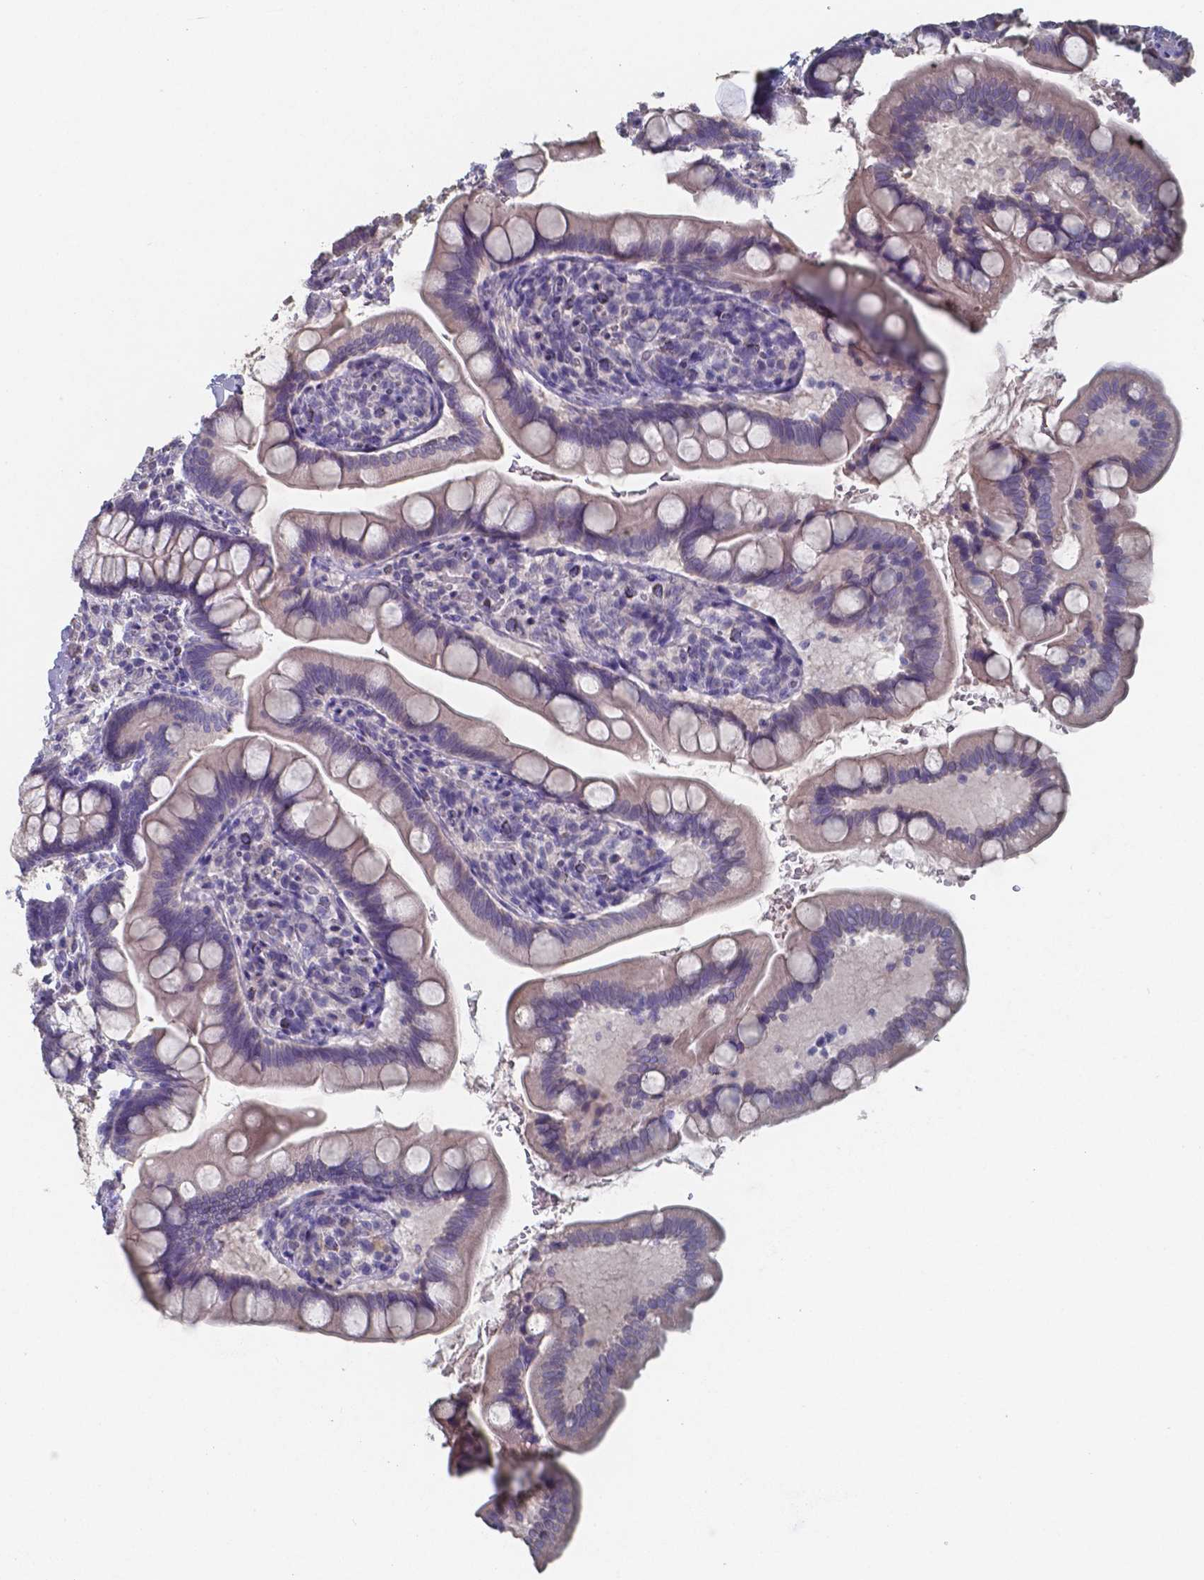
{"staining": {"intensity": "weak", "quantity": "<25%", "location": "cytoplasmic/membranous"}, "tissue": "small intestine", "cell_type": "Glandular cells", "image_type": "normal", "snomed": [{"axis": "morphology", "description": "Normal tissue, NOS"}, {"axis": "topography", "description": "Small intestine"}], "caption": "Immunohistochemistry of normal small intestine displays no positivity in glandular cells. (DAB (3,3'-diaminobenzidine) immunohistochemistry visualized using brightfield microscopy, high magnification).", "gene": "FOXJ1", "patient": {"sex": "female", "age": 56}}